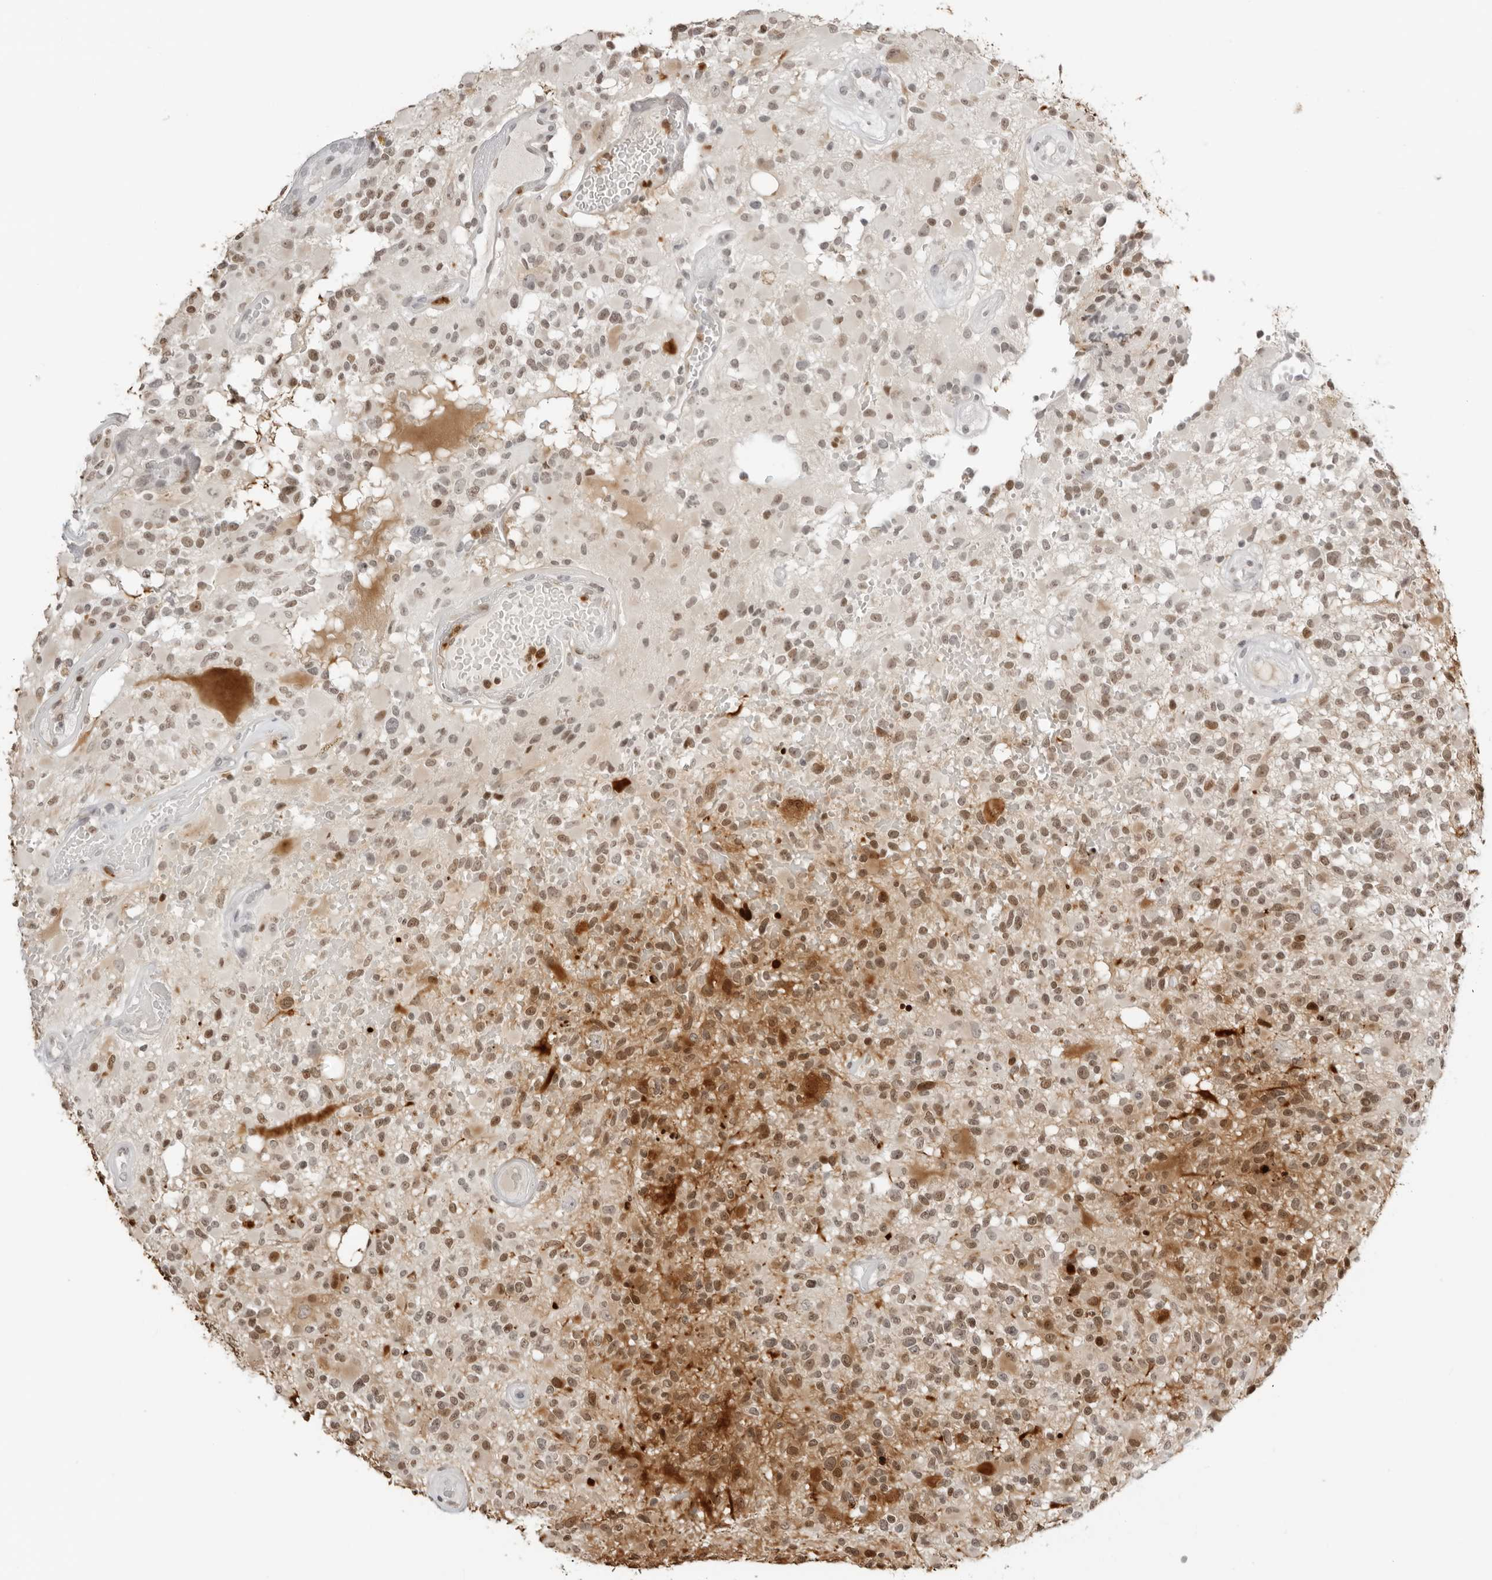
{"staining": {"intensity": "moderate", "quantity": "25%-75%", "location": "cytoplasmic/membranous,nuclear"}, "tissue": "glioma", "cell_type": "Tumor cells", "image_type": "cancer", "snomed": [{"axis": "morphology", "description": "Glioma, malignant, High grade"}, {"axis": "morphology", "description": "Glioblastoma, NOS"}, {"axis": "topography", "description": "Brain"}], "caption": "A histopathology image of malignant glioma (high-grade) stained for a protein shows moderate cytoplasmic/membranous and nuclear brown staining in tumor cells.", "gene": "RNF146", "patient": {"sex": "male", "age": 60}}